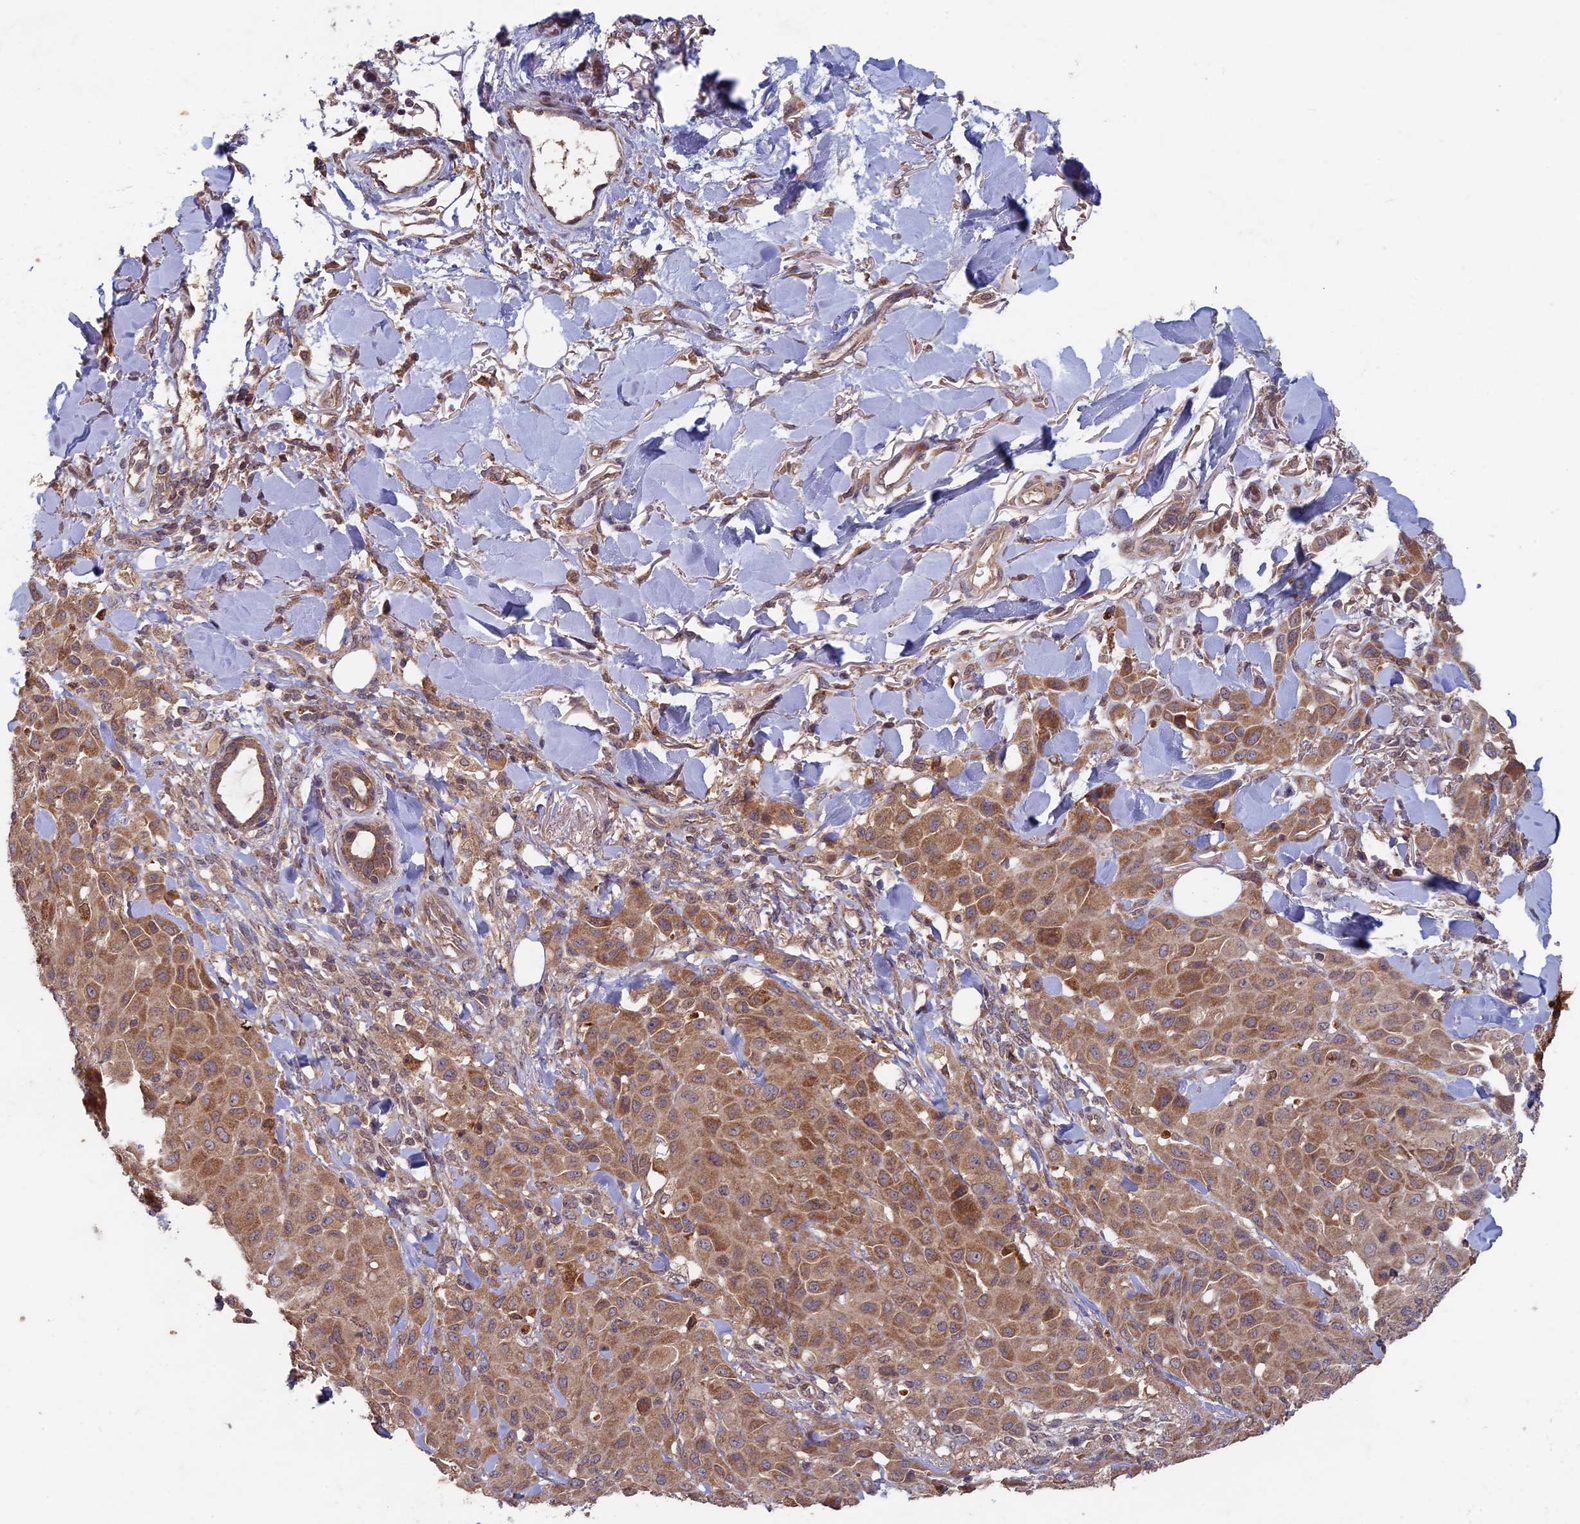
{"staining": {"intensity": "moderate", "quantity": ">75%", "location": "cytoplasmic/membranous"}, "tissue": "melanoma", "cell_type": "Tumor cells", "image_type": "cancer", "snomed": [{"axis": "morphology", "description": "Malignant melanoma, Metastatic site"}, {"axis": "topography", "description": "Skin"}], "caption": "Malignant melanoma (metastatic site) tissue demonstrates moderate cytoplasmic/membranous positivity in about >75% of tumor cells", "gene": "RCCD1", "patient": {"sex": "female", "age": 81}}